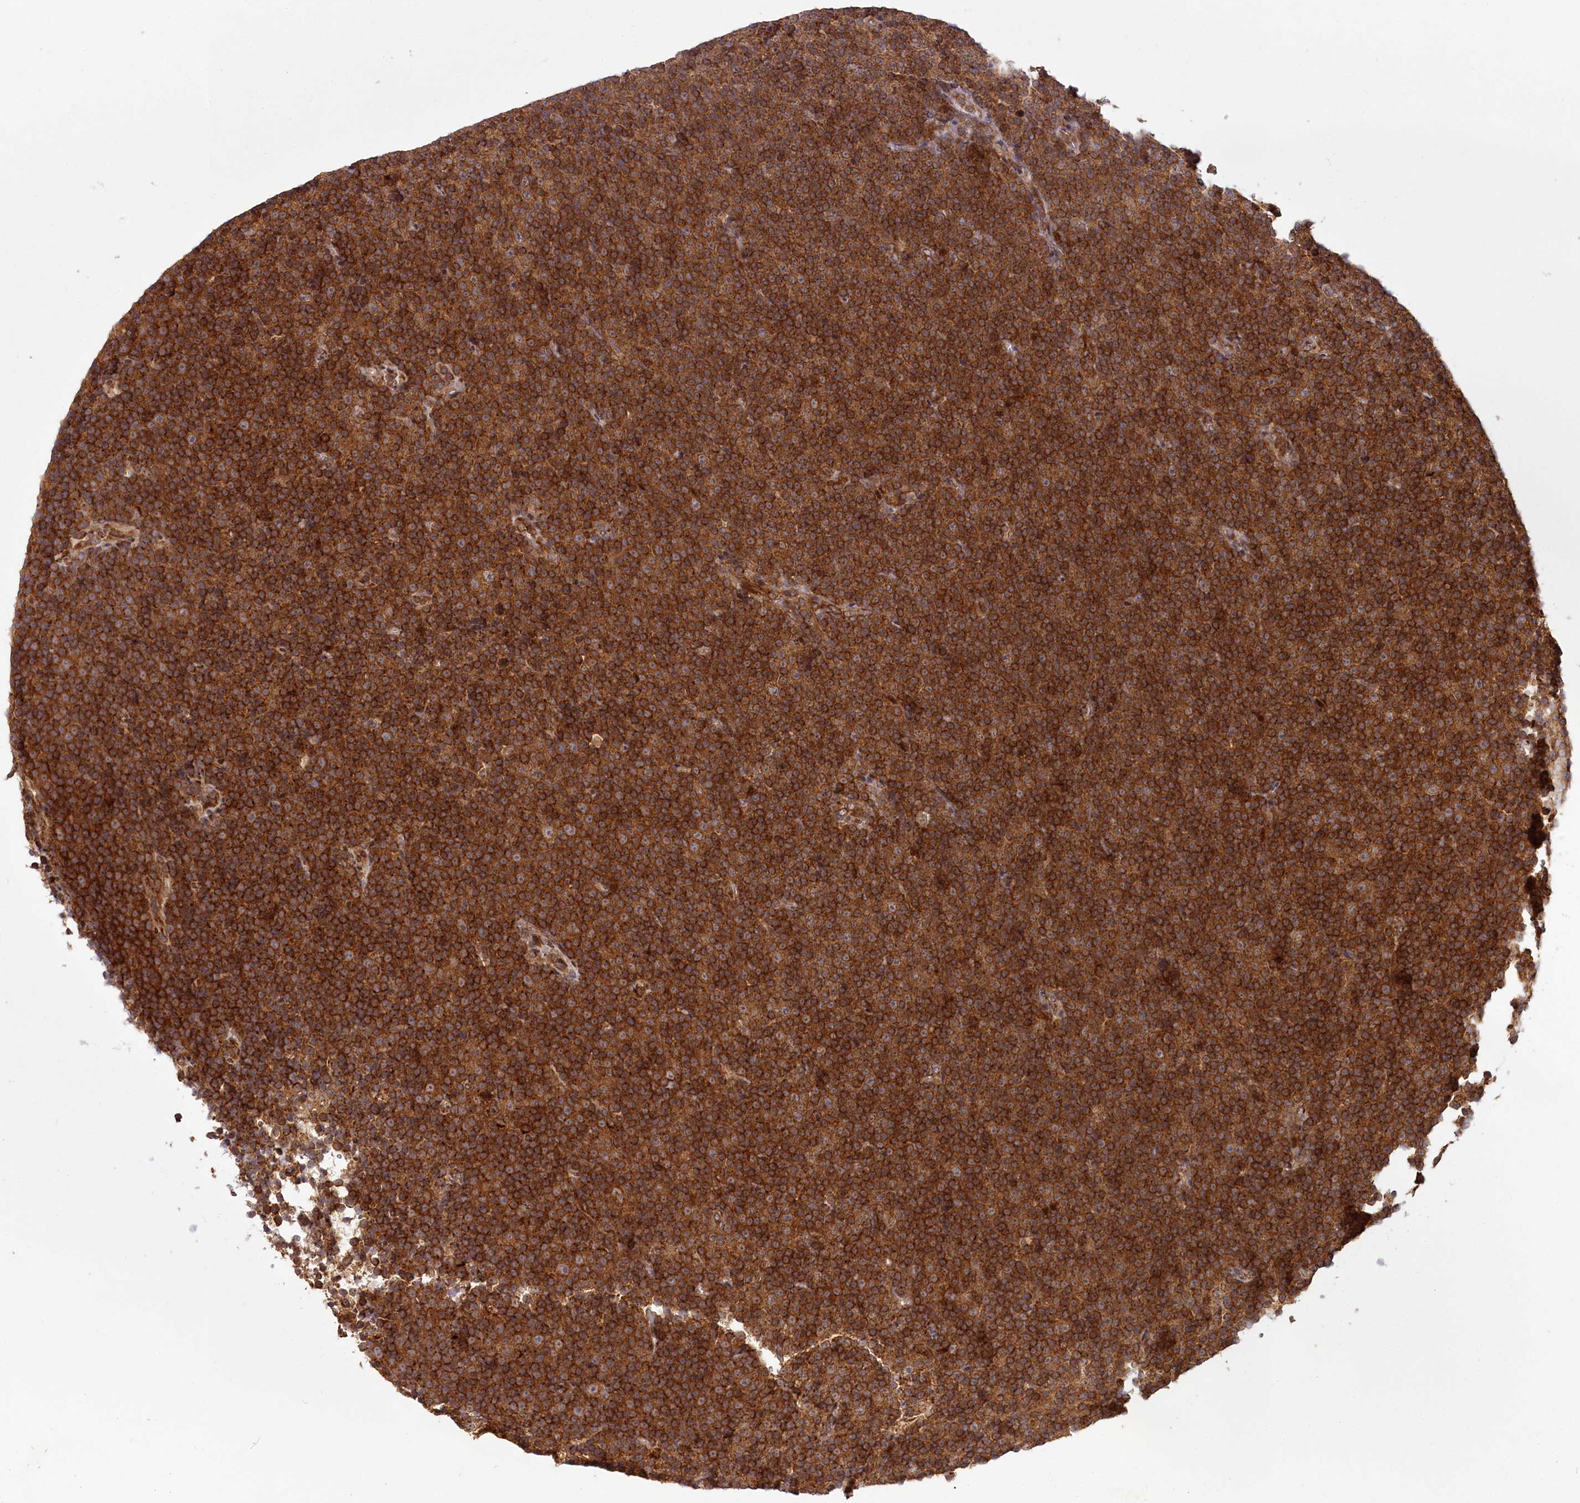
{"staining": {"intensity": "strong", "quantity": ">75%", "location": "cytoplasmic/membranous"}, "tissue": "lymphoma", "cell_type": "Tumor cells", "image_type": "cancer", "snomed": [{"axis": "morphology", "description": "Malignant lymphoma, non-Hodgkin's type, Low grade"}, {"axis": "topography", "description": "Lymph node"}], "caption": "Protein analysis of lymphoma tissue displays strong cytoplasmic/membranous positivity in about >75% of tumor cells.", "gene": "COPG1", "patient": {"sex": "female", "age": 67}}